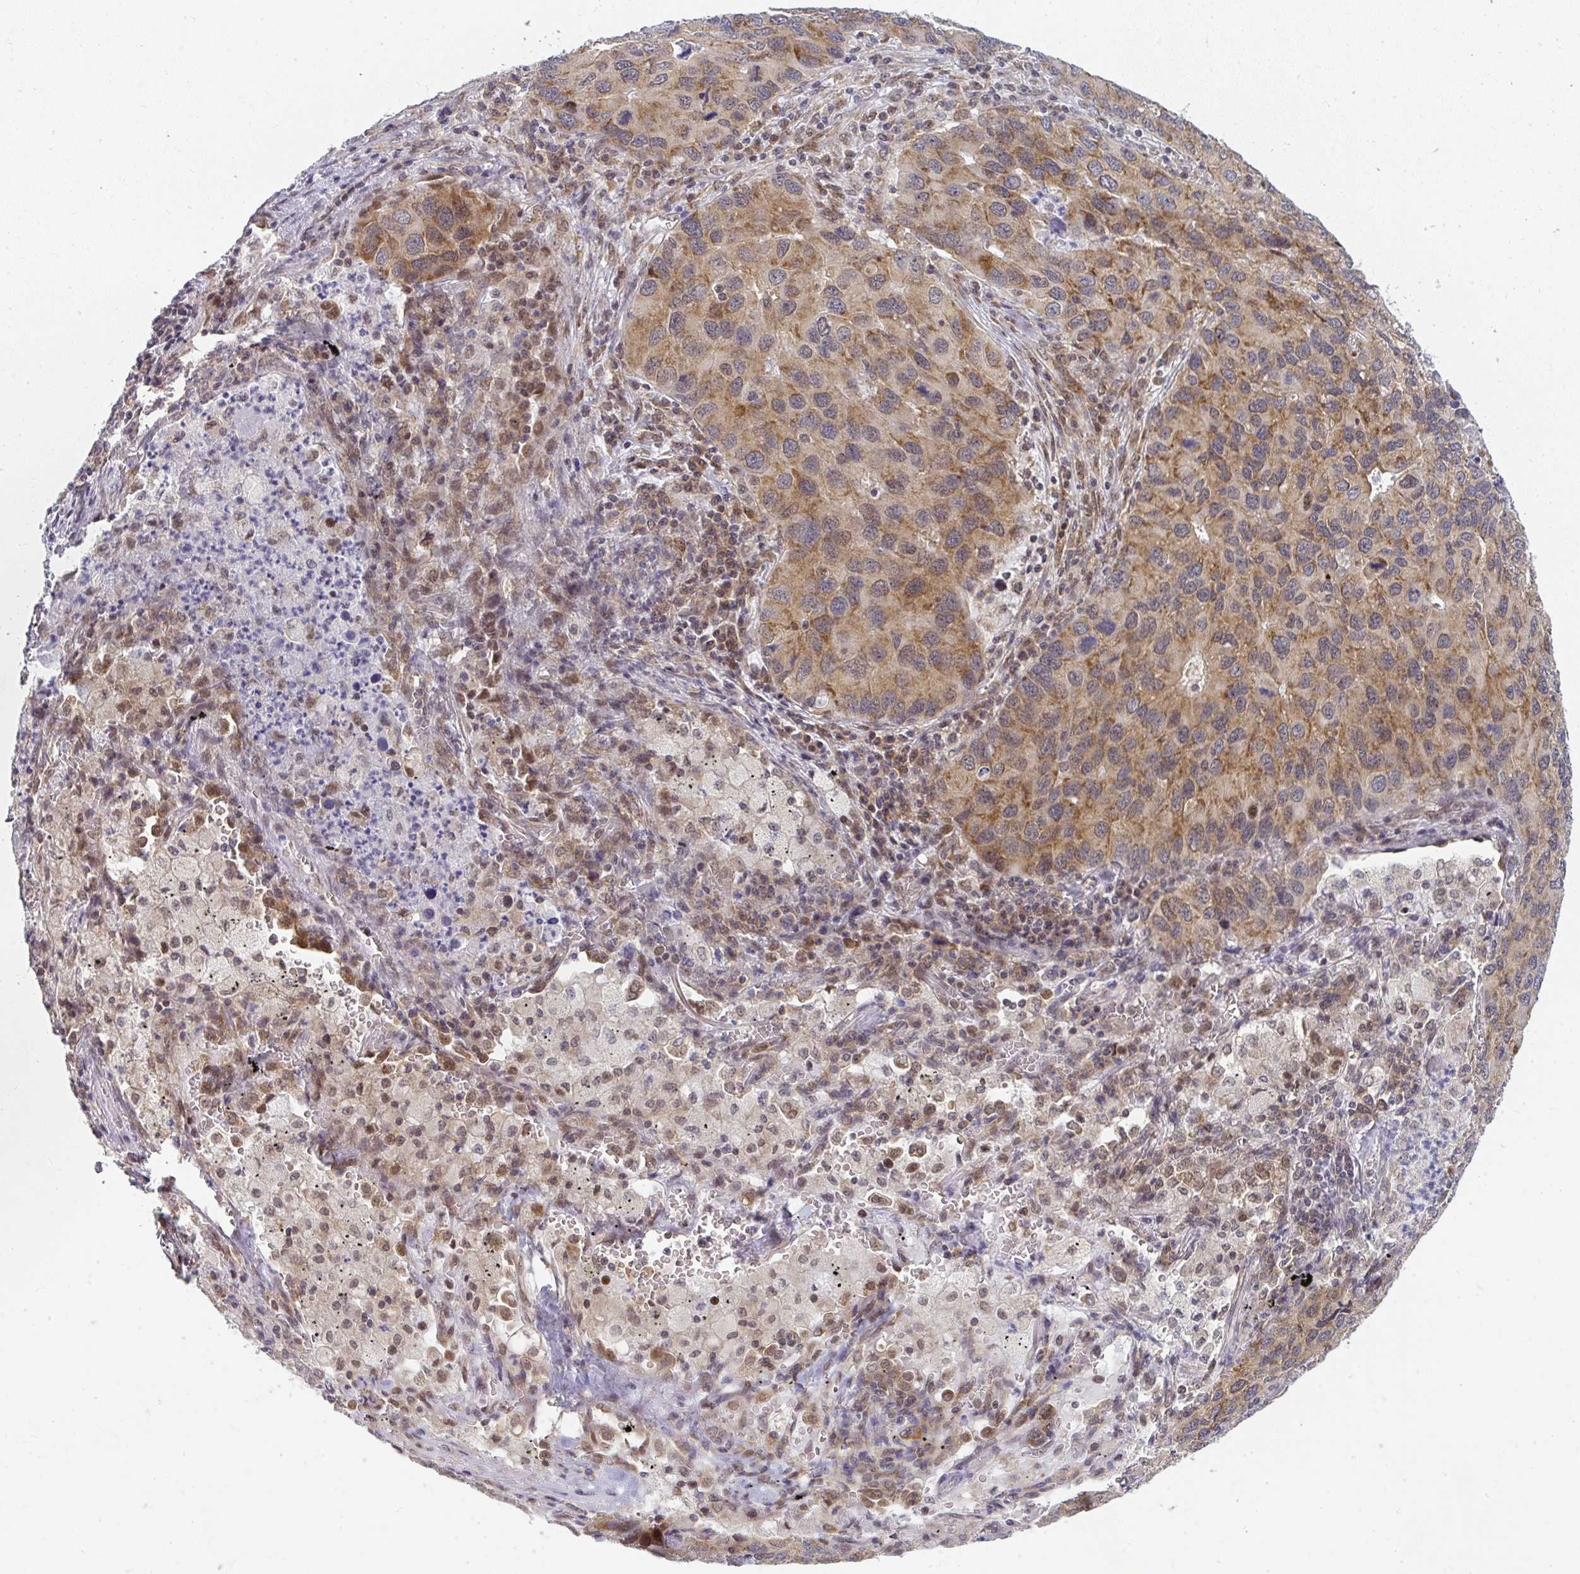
{"staining": {"intensity": "moderate", "quantity": "25%-75%", "location": "cytoplasmic/membranous,nuclear"}, "tissue": "lung cancer", "cell_type": "Tumor cells", "image_type": "cancer", "snomed": [{"axis": "morphology", "description": "Aneuploidy"}, {"axis": "morphology", "description": "Adenocarcinoma, NOS"}, {"axis": "topography", "description": "Lymph node"}, {"axis": "topography", "description": "Lung"}], "caption": "Lung cancer (adenocarcinoma) stained with DAB (3,3'-diaminobenzidine) immunohistochemistry reveals medium levels of moderate cytoplasmic/membranous and nuclear expression in about 25%-75% of tumor cells. The staining was performed using DAB, with brown indicating positive protein expression. Nuclei are stained blue with hematoxylin.", "gene": "SYNCRIP", "patient": {"sex": "female", "age": 74}}